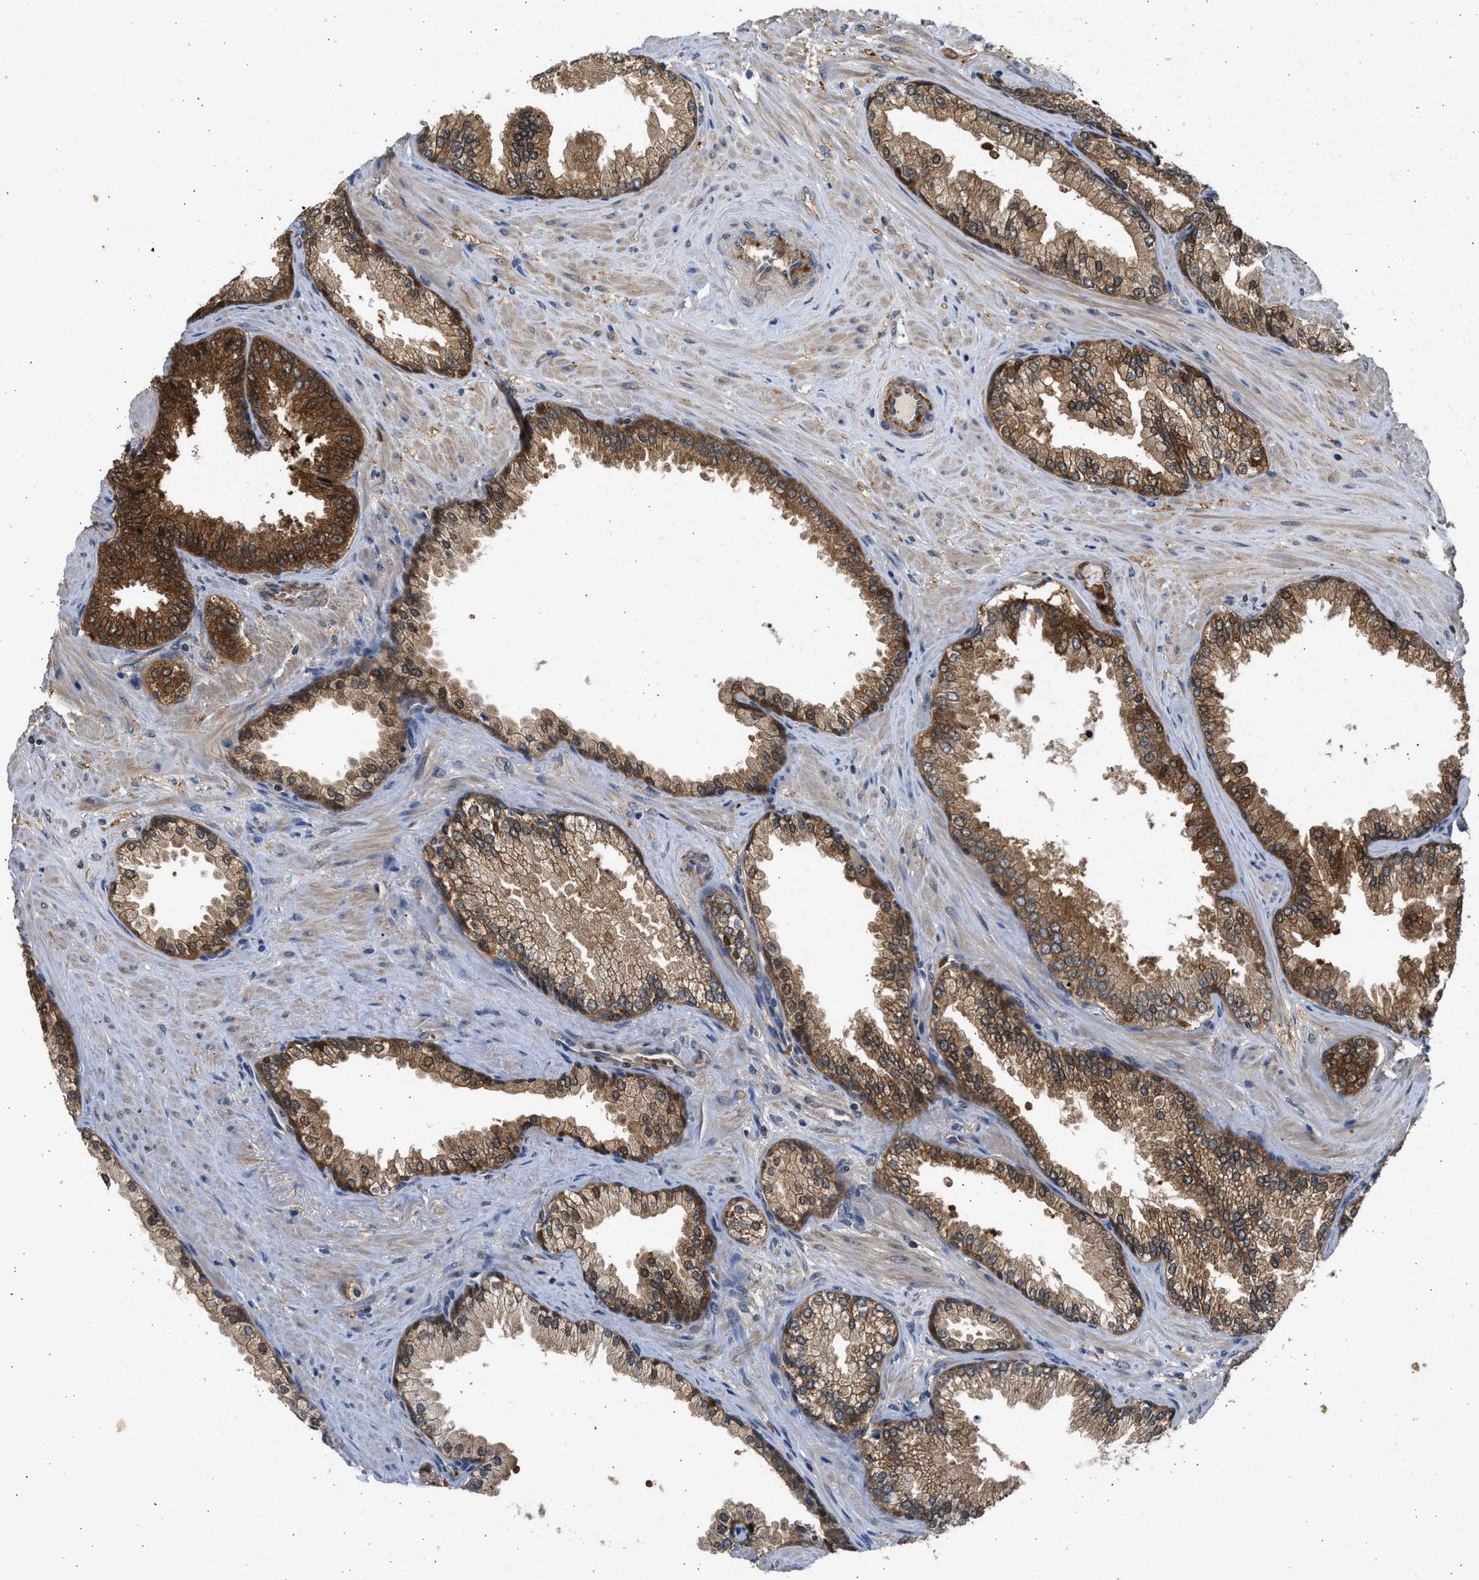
{"staining": {"intensity": "strong", "quantity": ">75%", "location": "cytoplasmic/membranous"}, "tissue": "prostate cancer", "cell_type": "Tumor cells", "image_type": "cancer", "snomed": [{"axis": "morphology", "description": "Adenocarcinoma, High grade"}, {"axis": "topography", "description": "Prostate"}], "caption": "Tumor cells show high levels of strong cytoplasmic/membranous expression in about >75% of cells in human prostate adenocarcinoma (high-grade).", "gene": "MAPK7", "patient": {"sex": "male", "age": 71}}